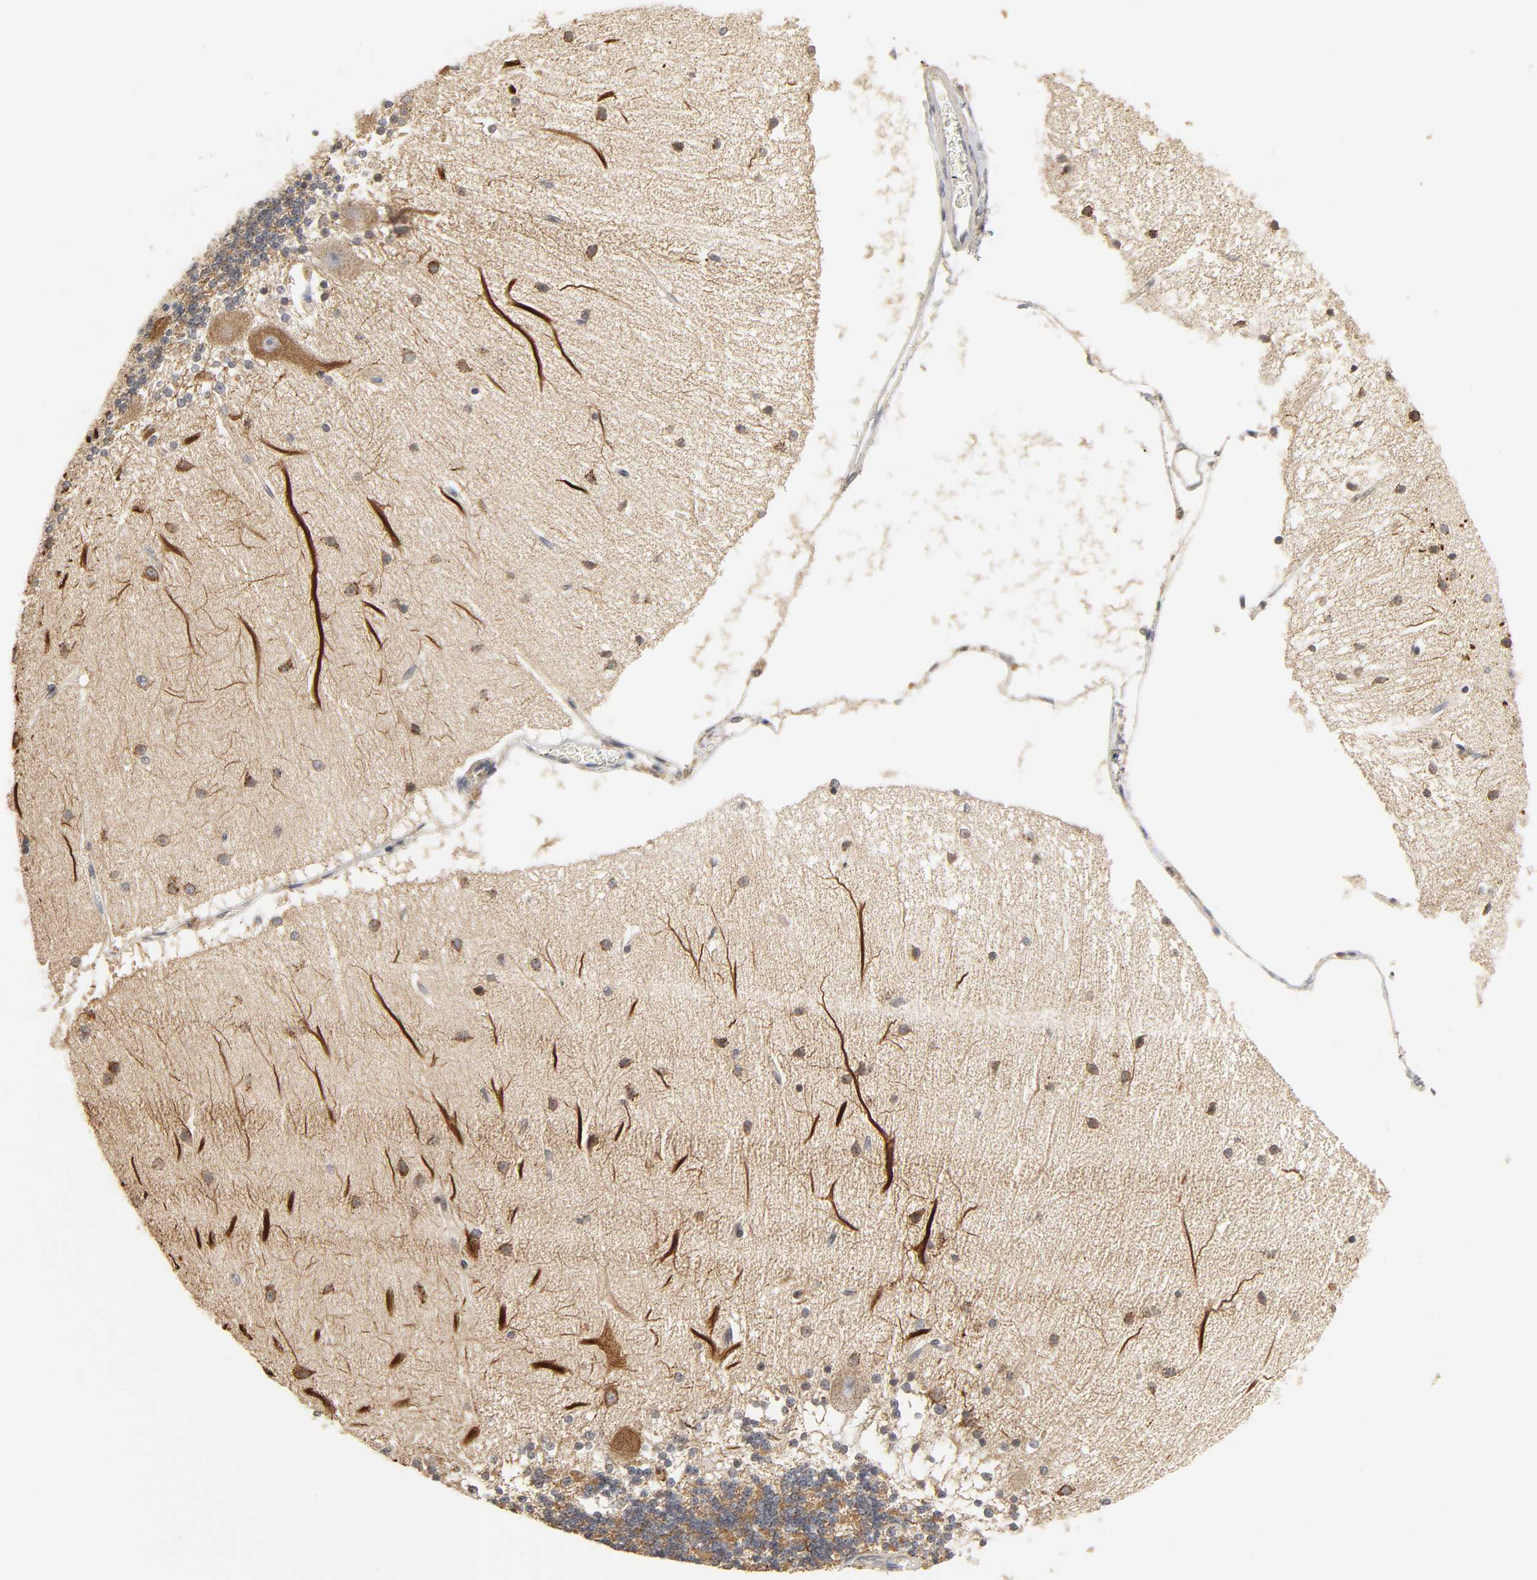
{"staining": {"intensity": "weak", "quantity": ">75%", "location": "cytoplasmic/membranous"}, "tissue": "cerebellum", "cell_type": "Cells in granular layer", "image_type": "normal", "snomed": [{"axis": "morphology", "description": "Normal tissue, NOS"}, {"axis": "topography", "description": "Cerebellum"}], "caption": "High-magnification brightfield microscopy of normal cerebellum stained with DAB (brown) and counterstained with hematoxylin (blue). cells in granular layer exhibit weak cytoplasmic/membranous positivity is identified in about>75% of cells. The protein of interest is stained brown, and the nuclei are stained in blue (DAB IHC with brightfield microscopy, high magnification).", "gene": "CLEC4E", "patient": {"sex": "female", "age": 54}}